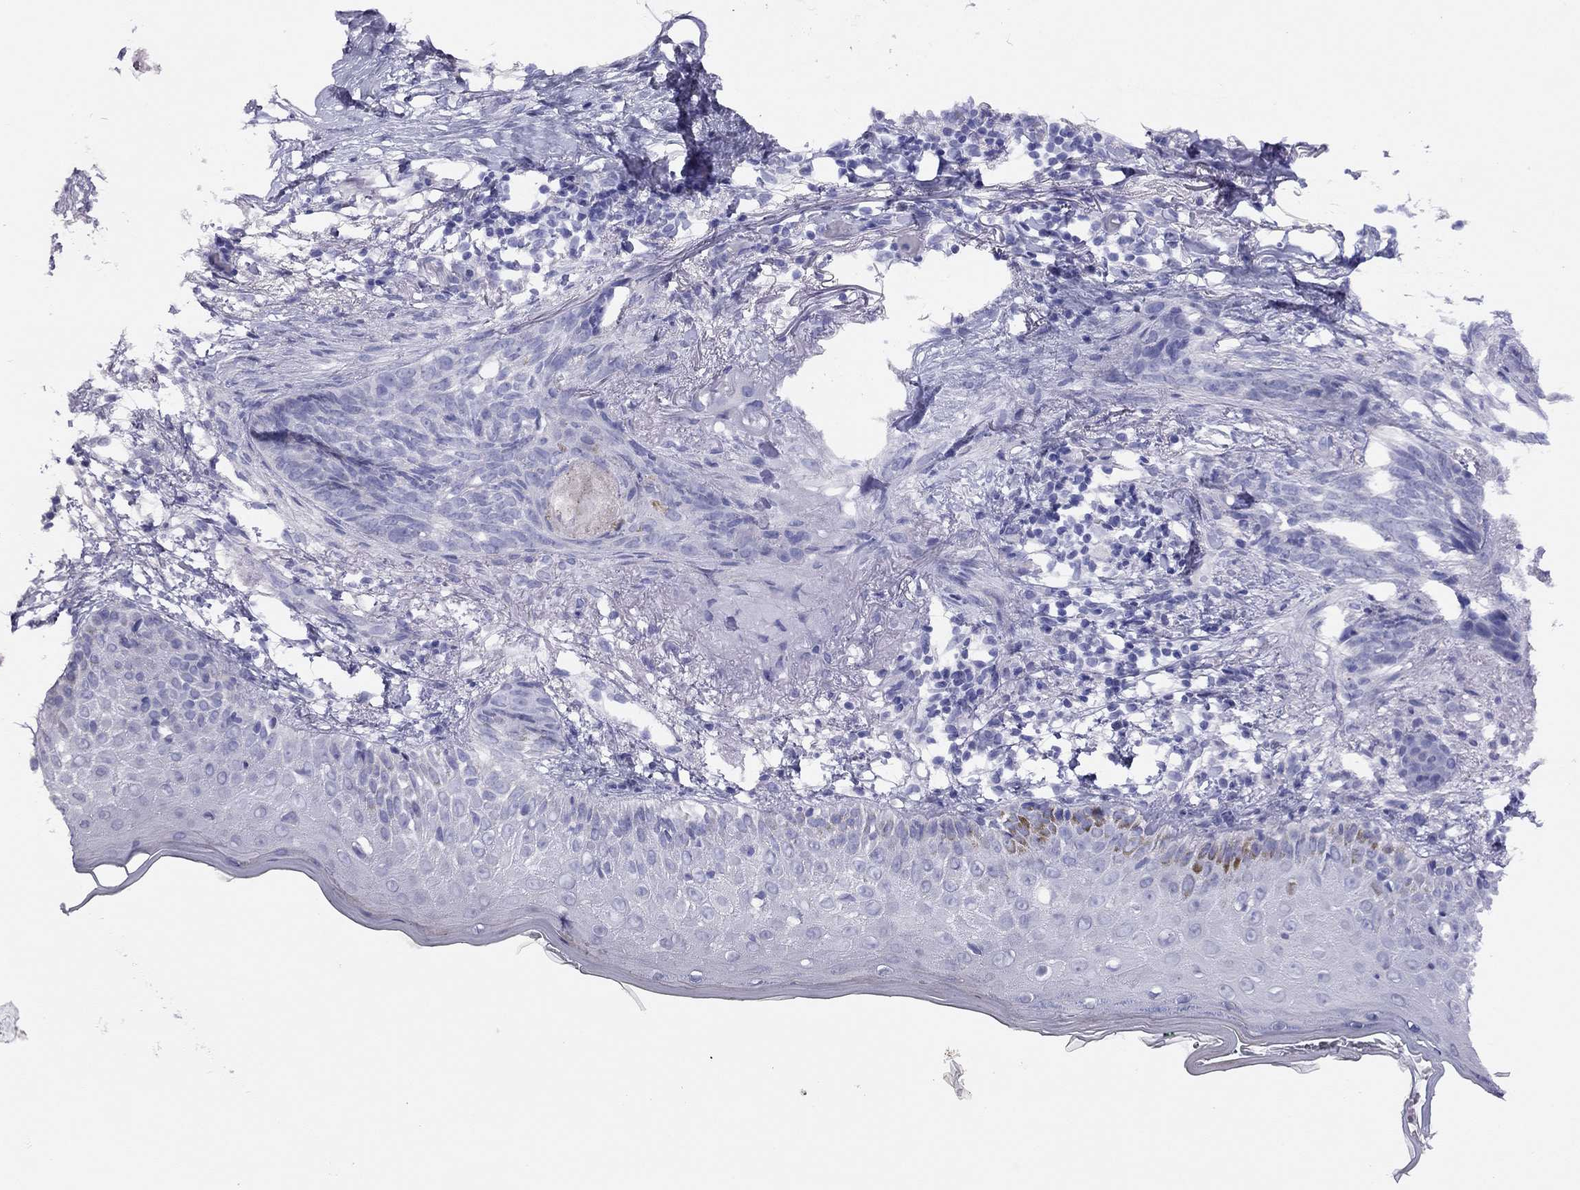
{"staining": {"intensity": "negative", "quantity": "none", "location": "none"}, "tissue": "skin cancer", "cell_type": "Tumor cells", "image_type": "cancer", "snomed": [{"axis": "morphology", "description": "Normal tissue, NOS"}, {"axis": "morphology", "description": "Basal cell carcinoma"}, {"axis": "topography", "description": "Skin"}], "caption": "This histopathology image is of skin basal cell carcinoma stained with immunohistochemistry to label a protein in brown with the nuclei are counter-stained blue. There is no expression in tumor cells.", "gene": "LRIT2", "patient": {"sex": "male", "age": 84}}